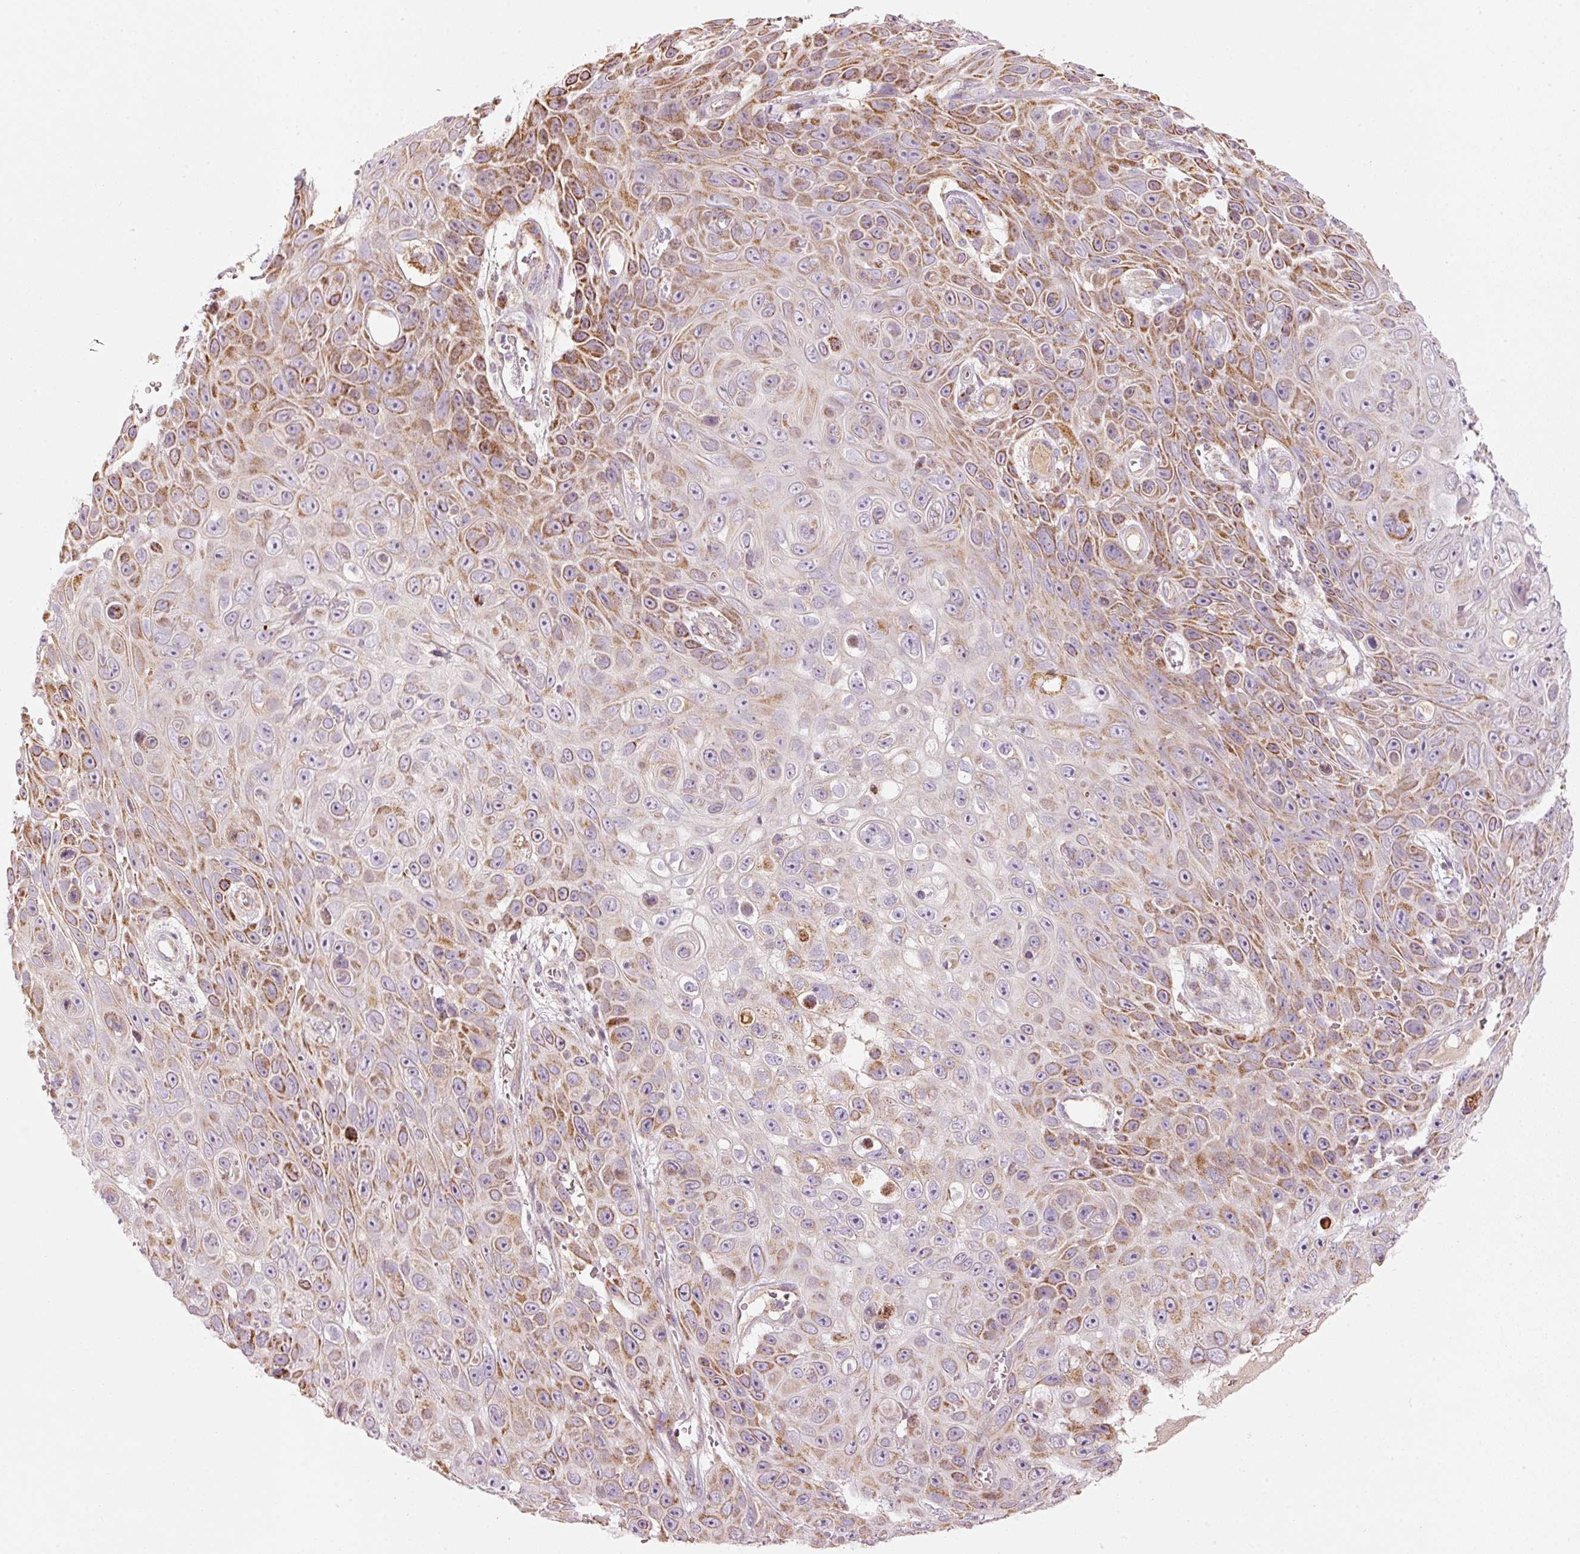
{"staining": {"intensity": "moderate", "quantity": "25%-75%", "location": "cytoplasmic/membranous"}, "tissue": "skin cancer", "cell_type": "Tumor cells", "image_type": "cancer", "snomed": [{"axis": "morphology", "description": "Squamous cell carcinoma, NOS"}, {"axis": "topography", "description": "Skin"}], "caption": "DAB immunohistochemical staining of skin squamous cell carcinoma displays moderate cytoplasmic/membranous protein positivity in about 25%-75% of tumor cells. (DAB = brown stain, brightfield microscopy at high magnification).", "gene": "C17orf98", "patient": {"sex": "male", "age": 82}}